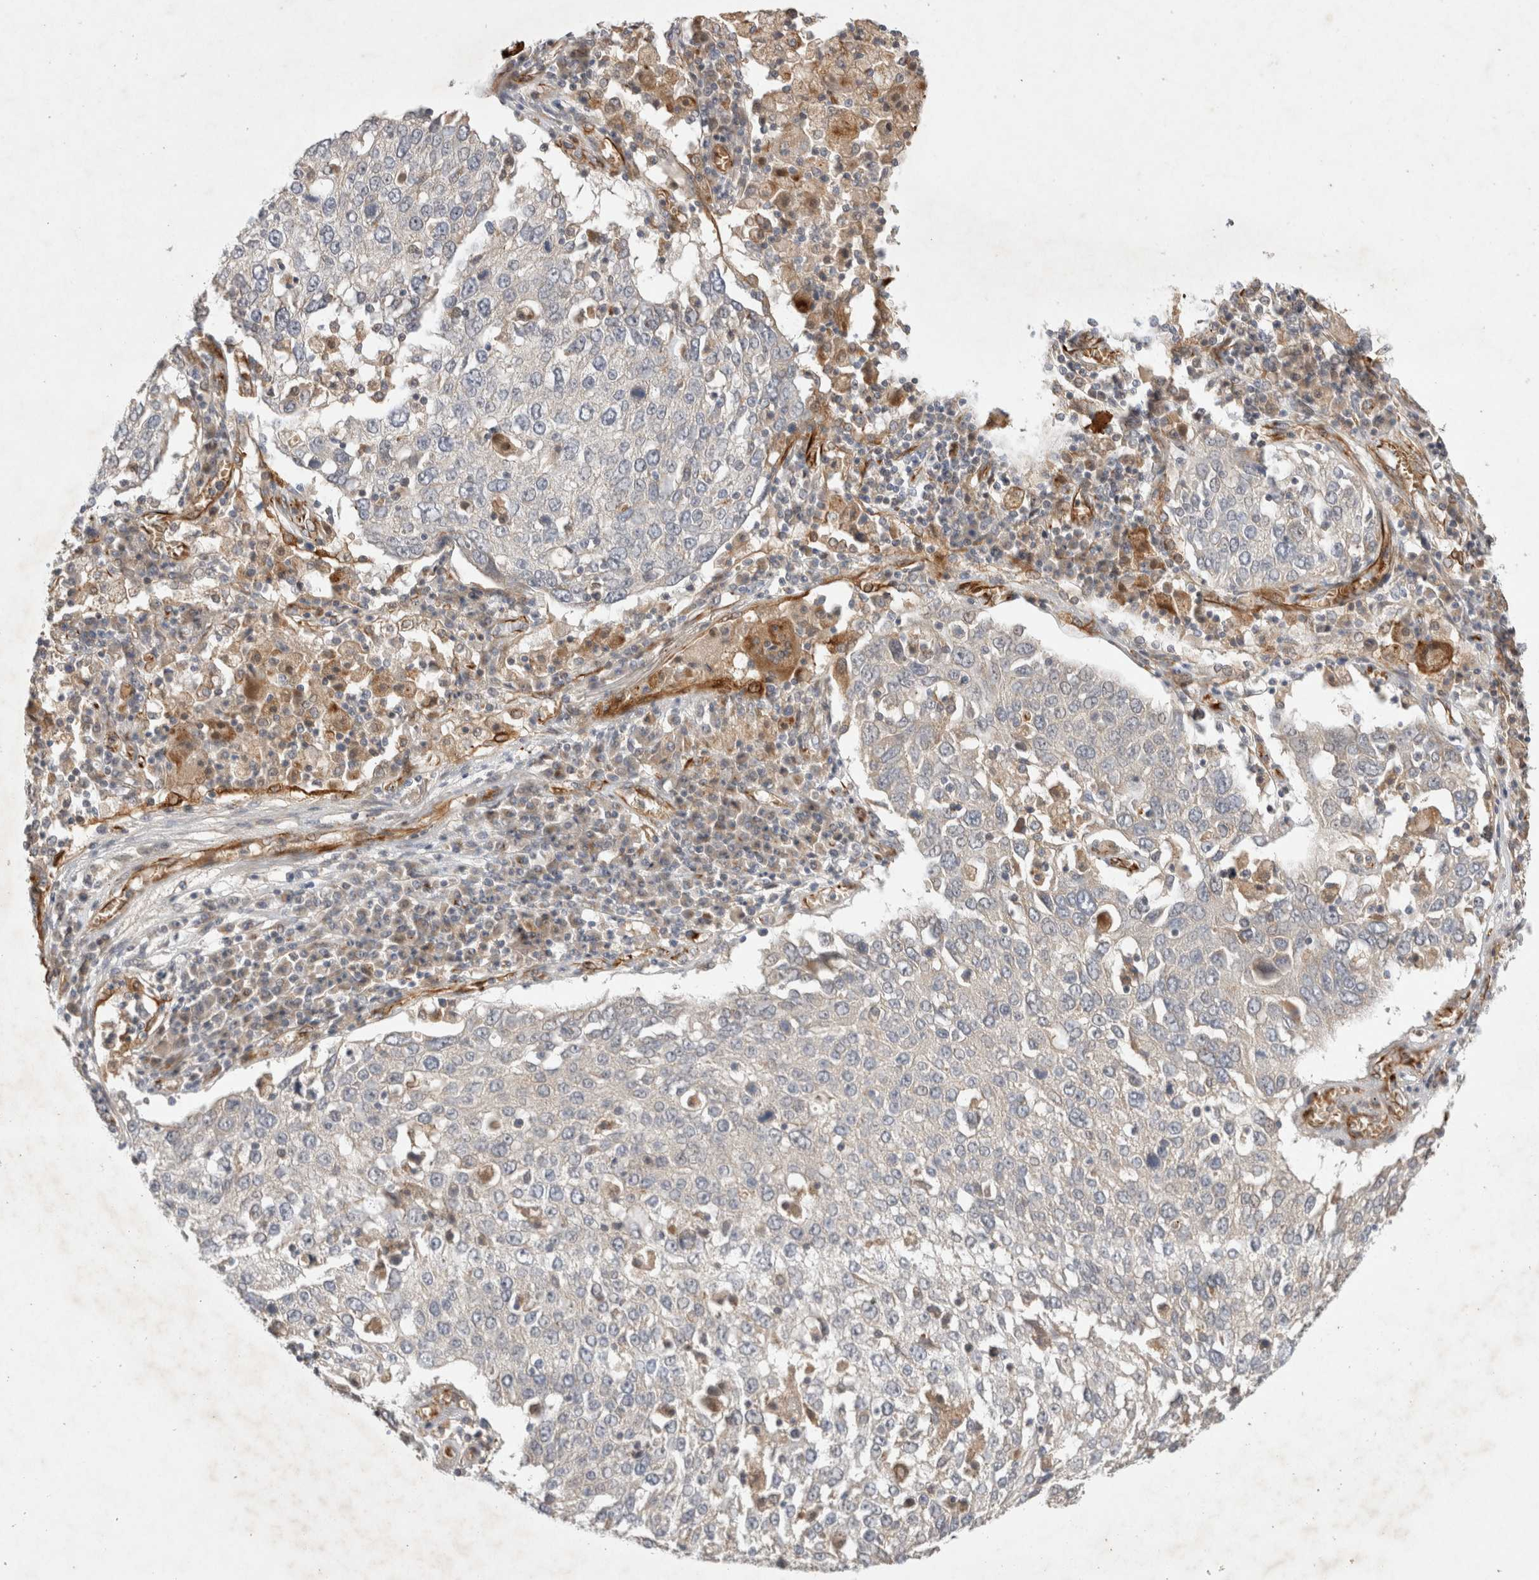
{"staining": {"intensity": "negative", "quantity": "none", "location": "none"}, "tissue": "lung cancer", "cell_type": "Tumor cells", "image_type": "cancer", "snomed": [{"axis": "morphology", "description": "Squamous cell carcinoma, NOS"}, {"axis": "topography", "description": "Lung"}], "caption": "Immunohistochemical staining of human lung cancer (squamous cell carcinoma) displays no significant expression in tumor cells. (DAB (3,3'-diaminobenzidine) immunohistochemistry (IHC) with hematoxylin counter stain).", "gene": "NMU", "patient": {"sex": "male", "age": 65}}